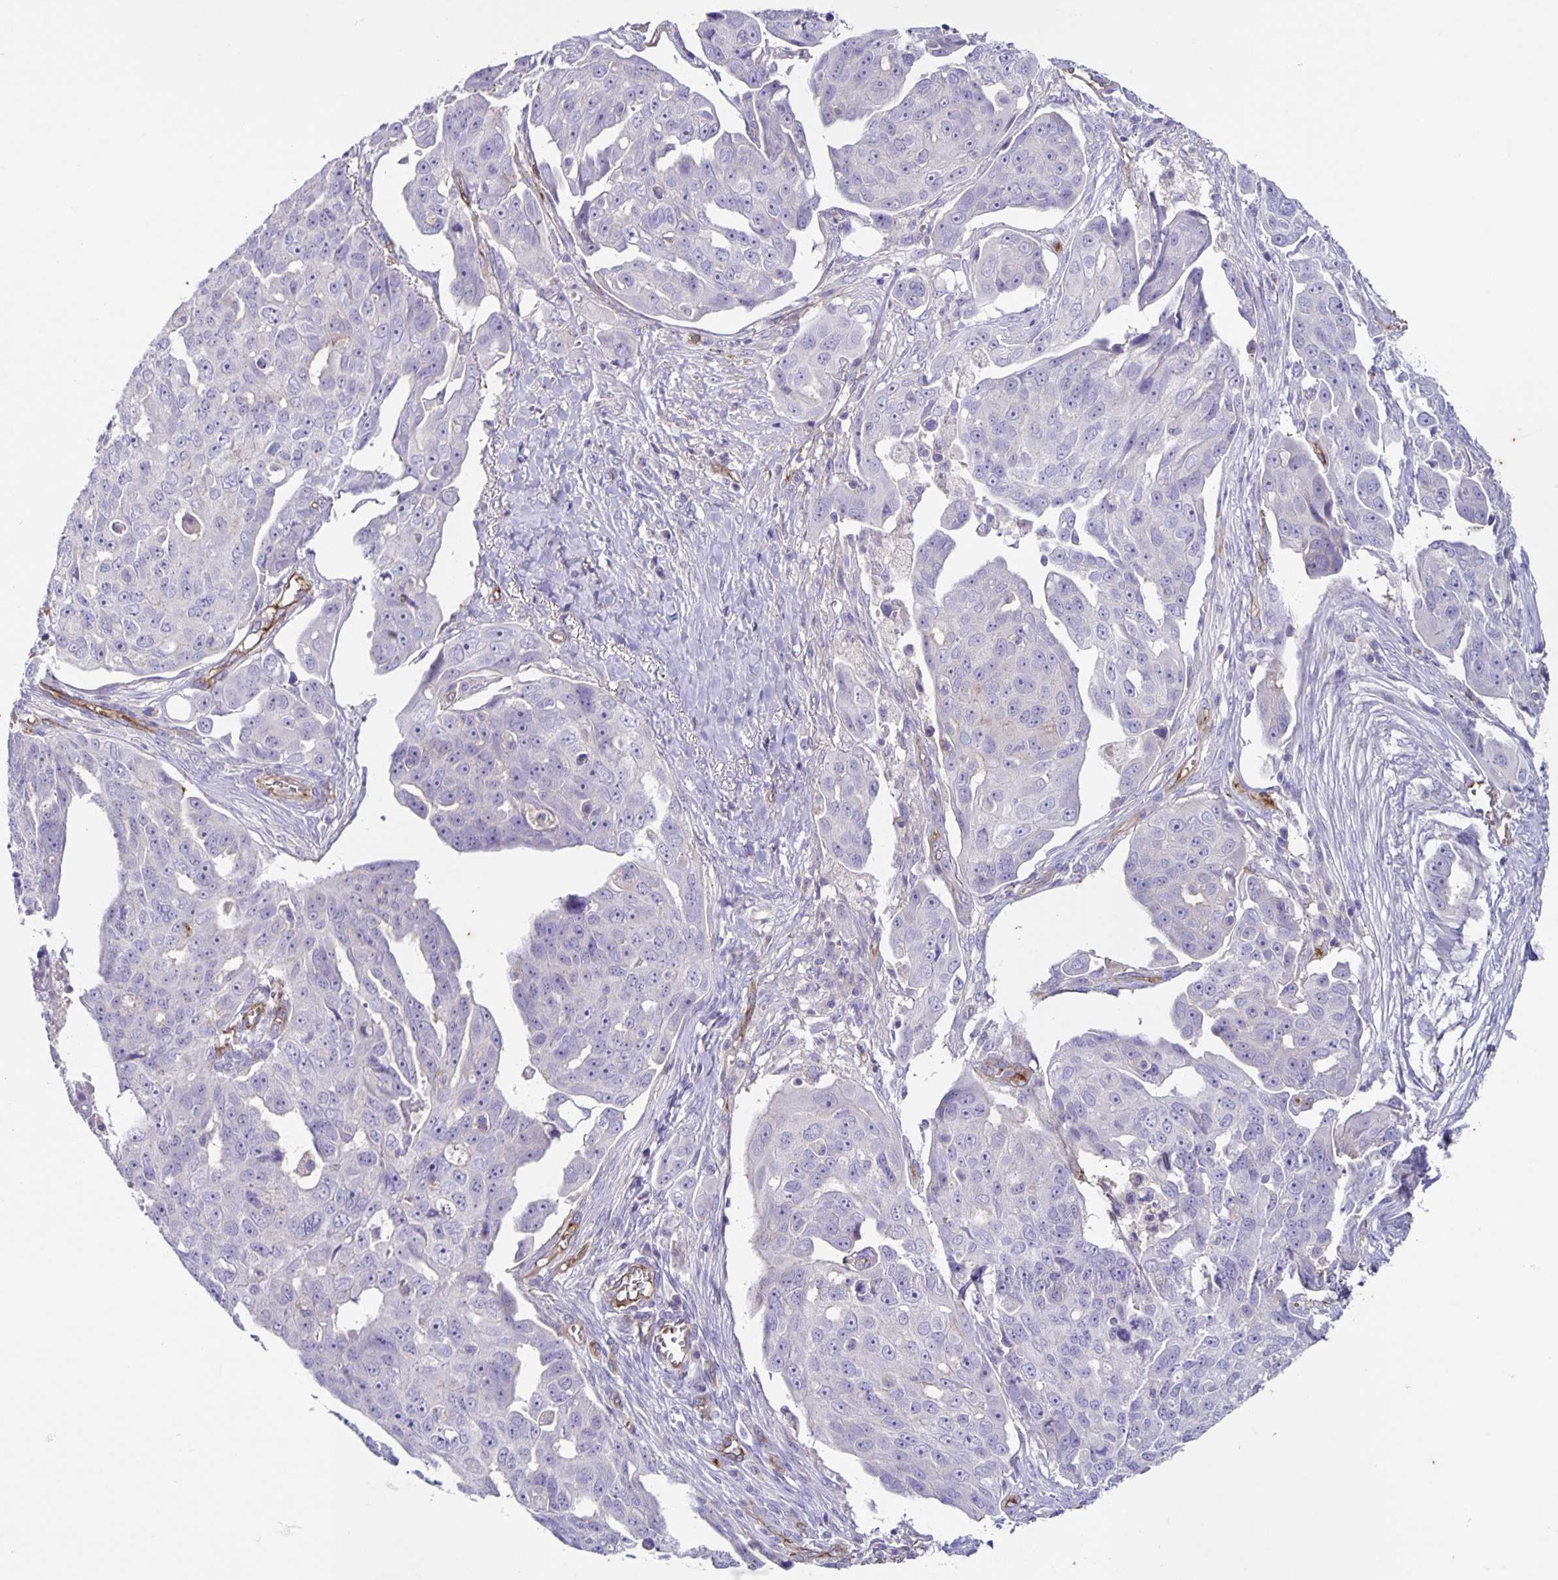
{"staining": {"intensity": "negative", "quantity": "none", "location": "none"}, "tissue": "ovarian cancer", "cell_type": "Tumor cells", "image_type": "cancer", "snomed": [{"axis": "morphology", "description": "Carcinoma, endometroid"}, {"axis": "topography", "description": "Ovary"}], "caption": "Protein analysis of ovarian endometroid carcinoma exhibits no significant positivity in tumor cells.", "gene": "ITGA2", "patient": {"sex": "female", "age": 70}}